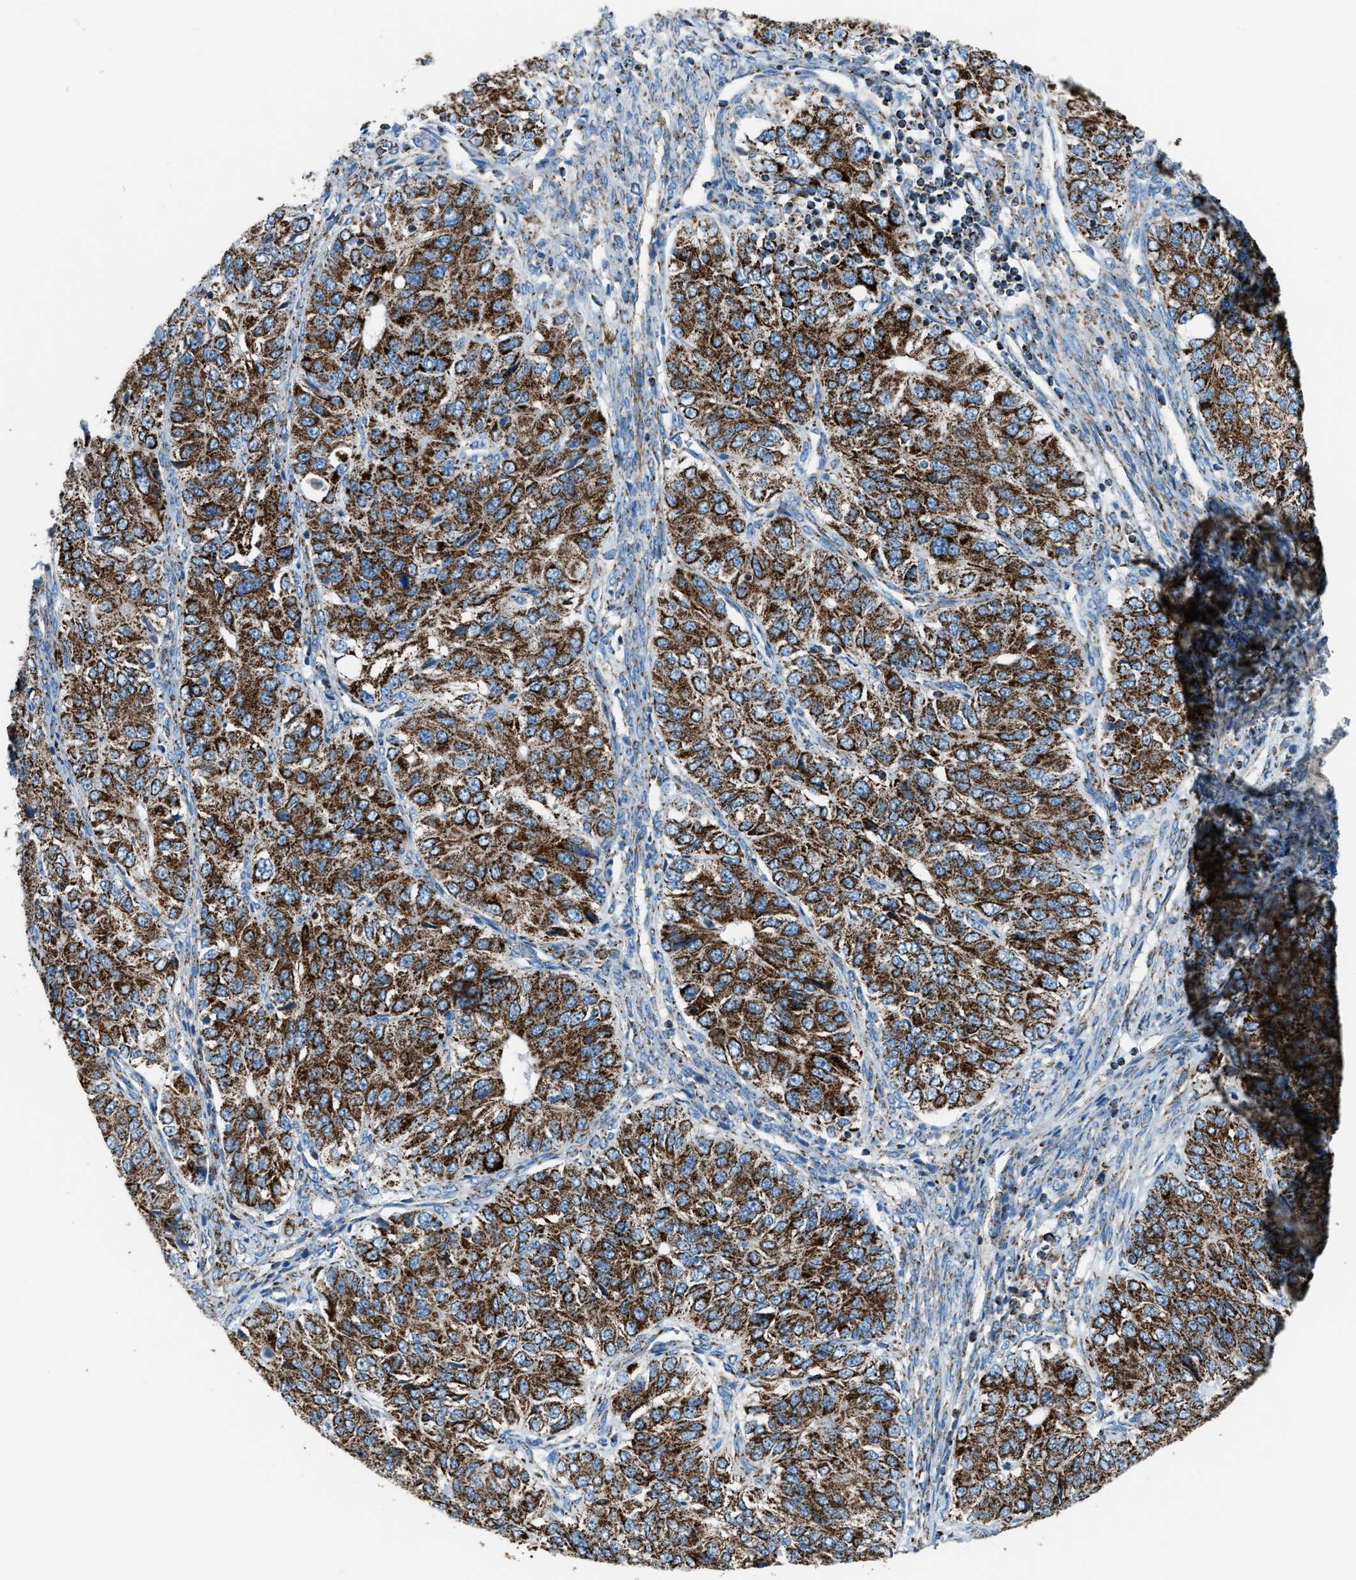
{"staining": {"intensity": "strong", "quantity": ">75%", "location": "cytoplasmic/membranous"}, "tissue": "ovarian cancer", "cell_type": "Tumor cells", "image_type": "cancer", "snomed": [{"axis": "morphology", "description": "Carcinoma, endometroid"}, {"axis": "topography", "description": "Ovary"}], "caption": "Human ovarian cancer (endometroid carcinoma) stained with a protein marker demonstrates strong staining in tumor cells.", "gene": "MDH2", "patient": {"sex": "female", "age": 51}}